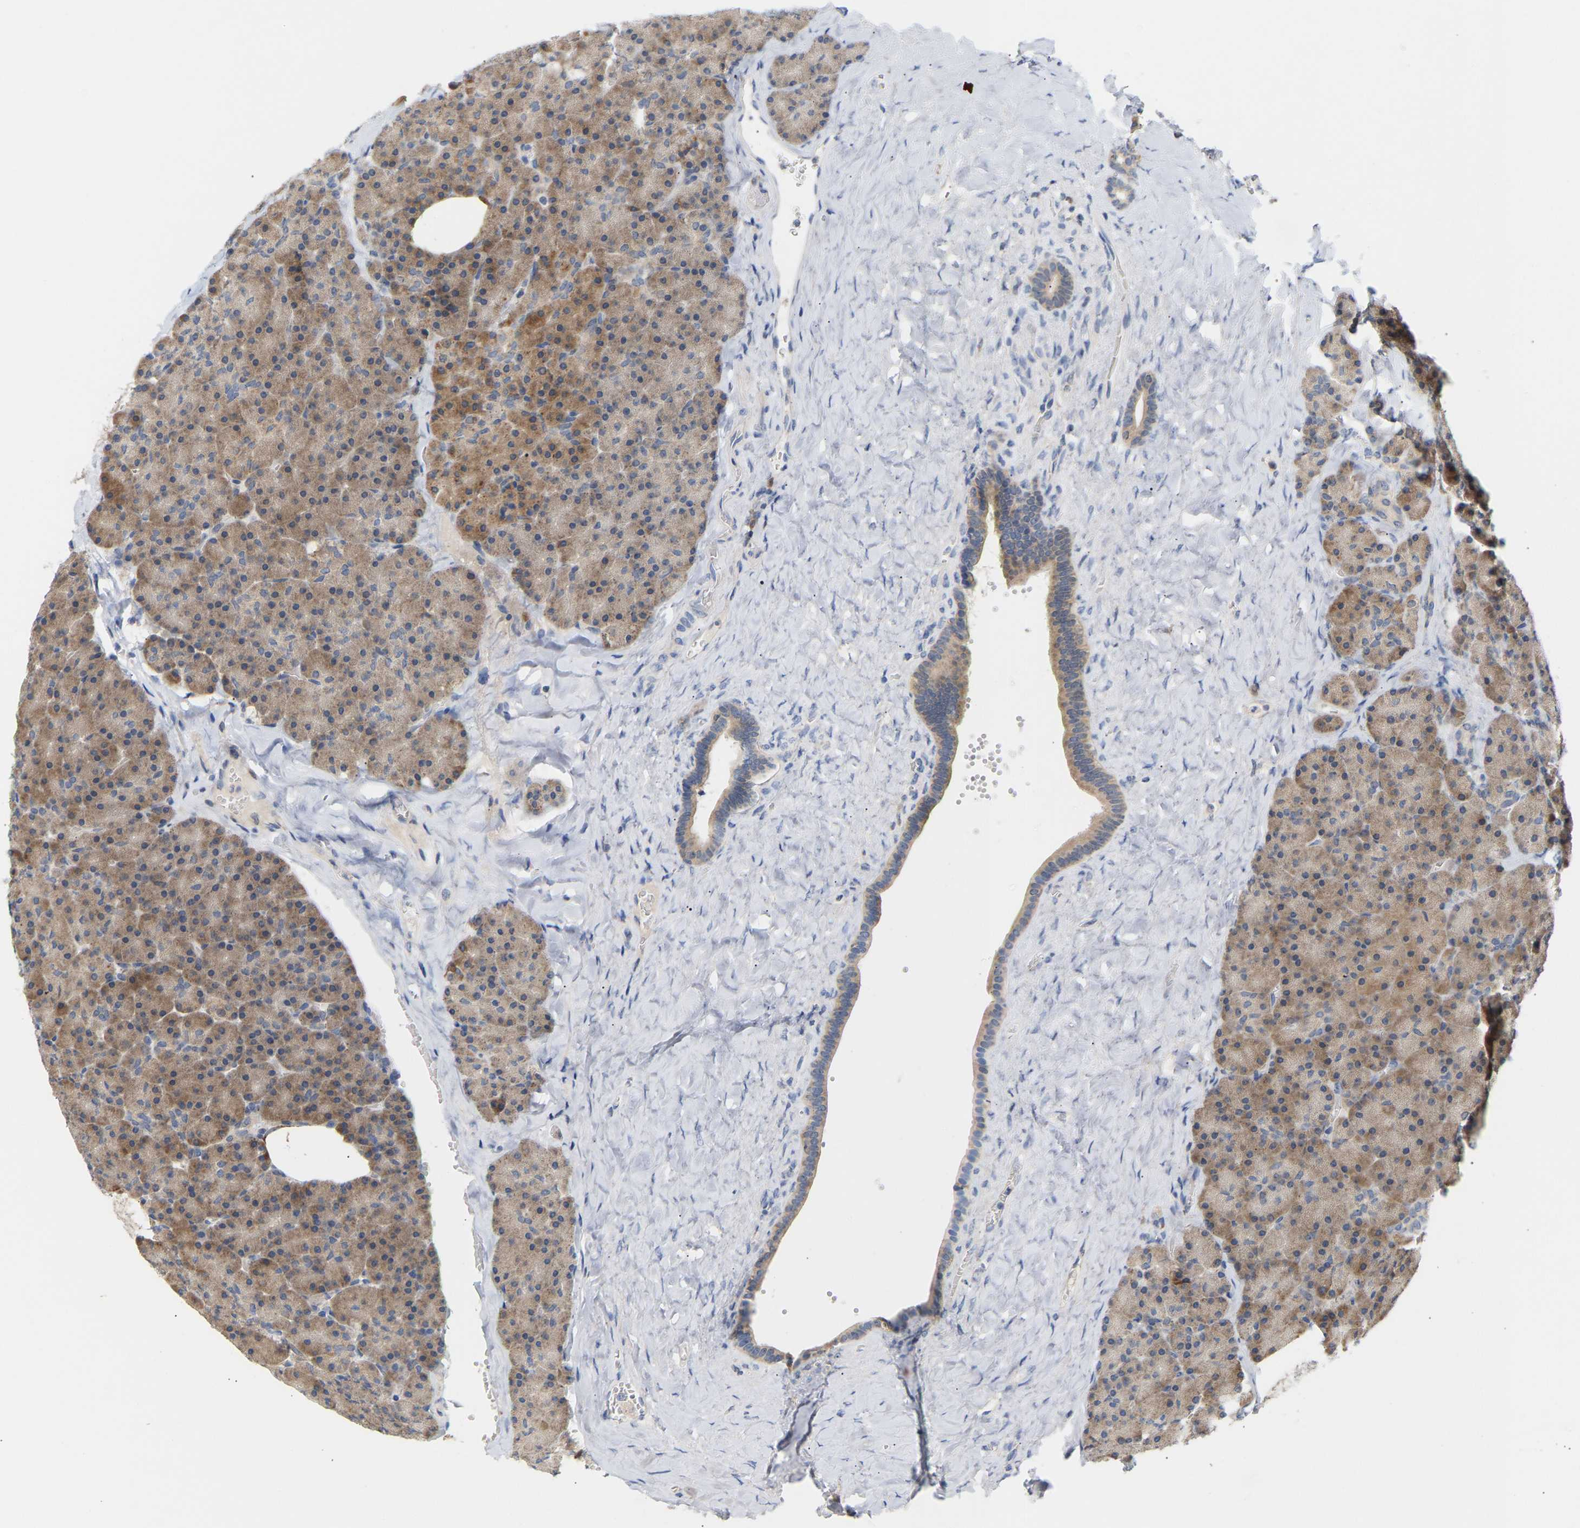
{"staining": {"intensity": "moderate", "quantity": ">75%", "location": "cytoplasmic/membranous"}, "tissue": "pancreas", "cell_type": "Exocrine glandular cells", "image_type": "normal", "snomed": [{"axis": "morphology", "description": "Normal tissue, NOS"}, {"axis": "morphology", "description": "Carcinoid, malignant, NOS"}, {"axis": "topography", "description": "Pancreas"}], "caption": "Benign pancreas was stained to show a protein in brown. There is medium levels of moderate cytoplasmic/membranous staining in approximately >75% of exocrine glandular cells.", "gene": "TPMT", "patient": {"sex": "female", "age": 35}}